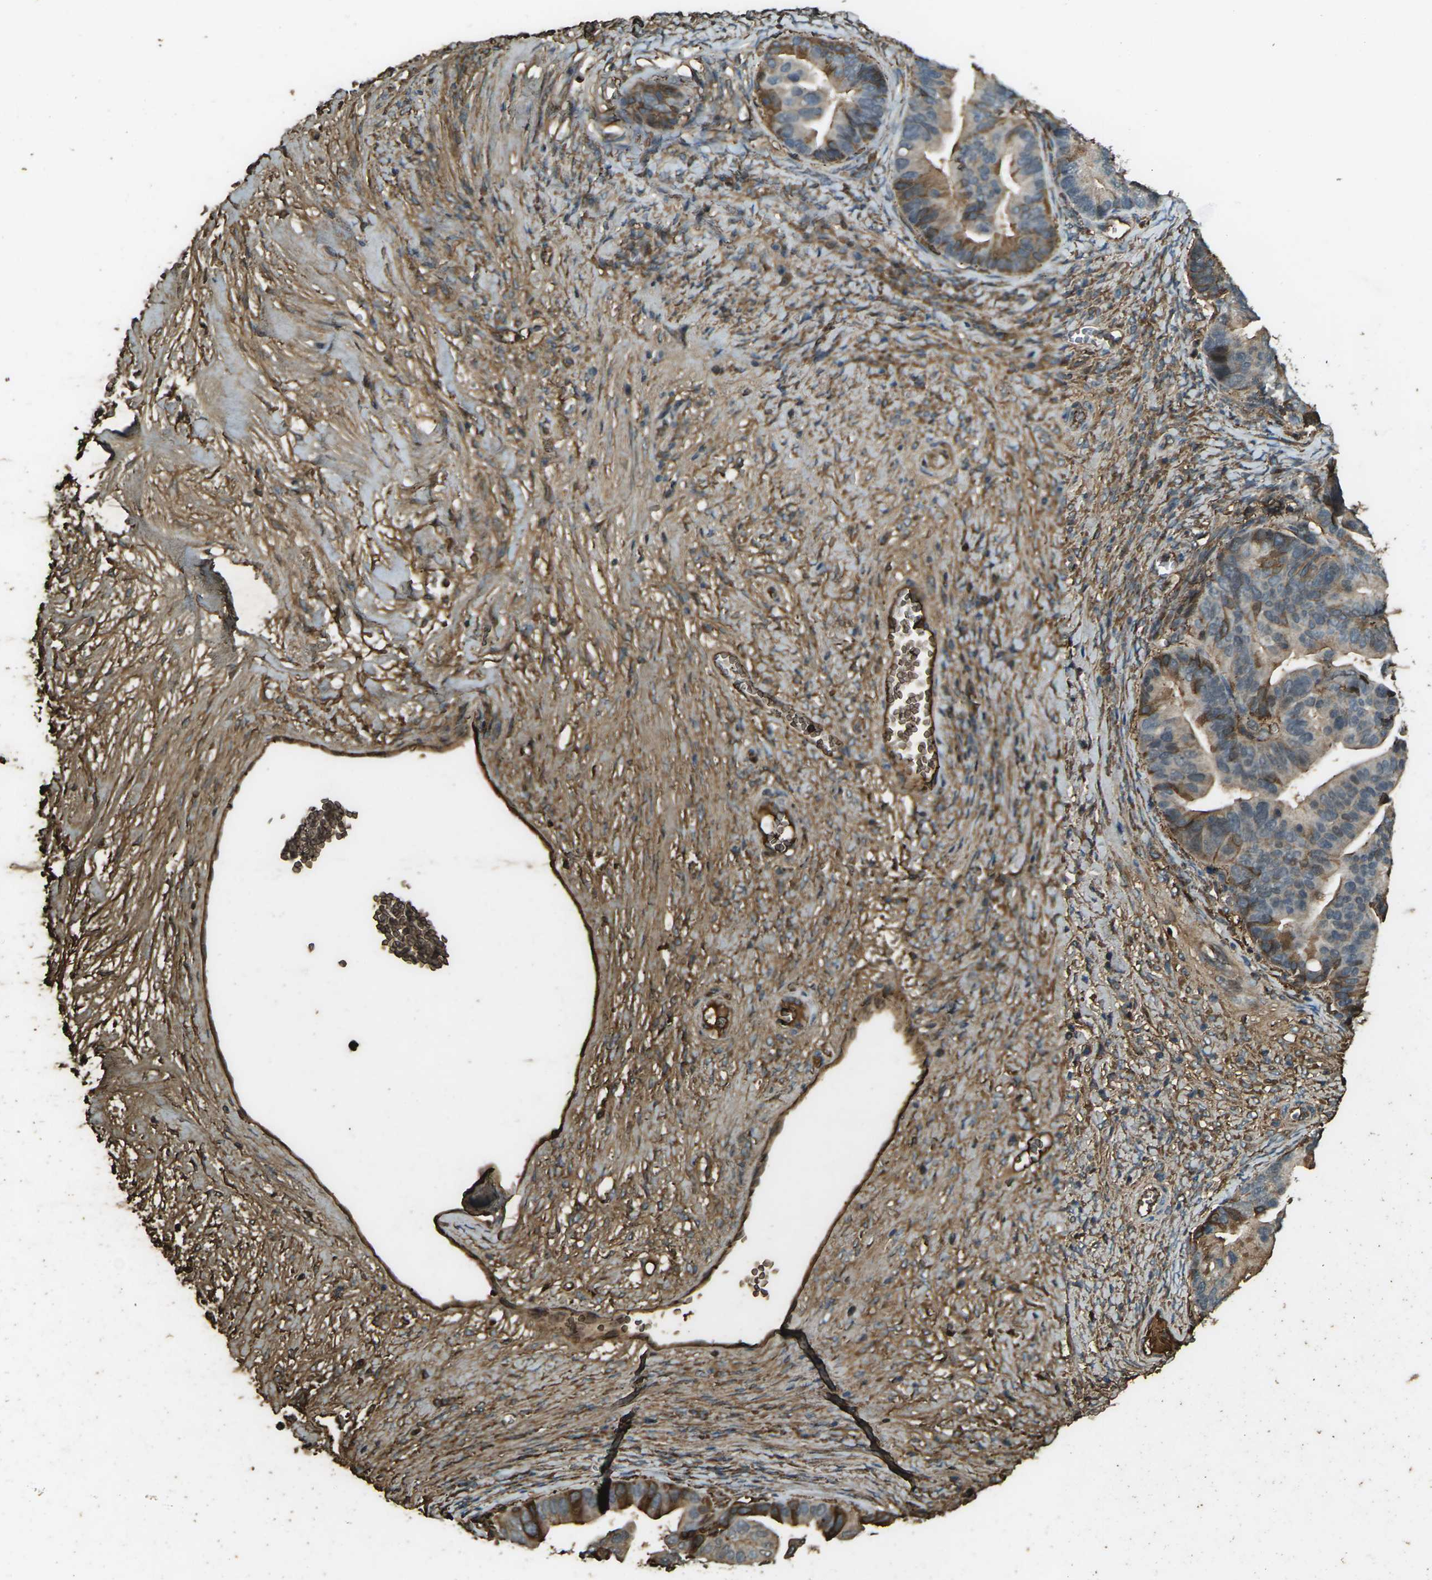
{"staining": {"intensity": "moderate", "quantity": ">75%", "location": "cytoplasmic/membranous"}, "tissue": "ovarian cancer", "cell_type": "Tumor cells", "image_type": "cancer", "snomed": [{"axis": "morphology", "description": "Cystadenocarcinoma, serous, NOS"}, {"axis": "topography", "description": "Ovary"}], "caption": "The photomicrograph reveals immunohistochemical staining of ovarian serous cystadenocarcinoma. There is moderate cytoplasmic/membranous expression is present in about >75% of tumor cells.", "gene": "CYP1B1", "patient": {"sex": "female", "age": 56}}